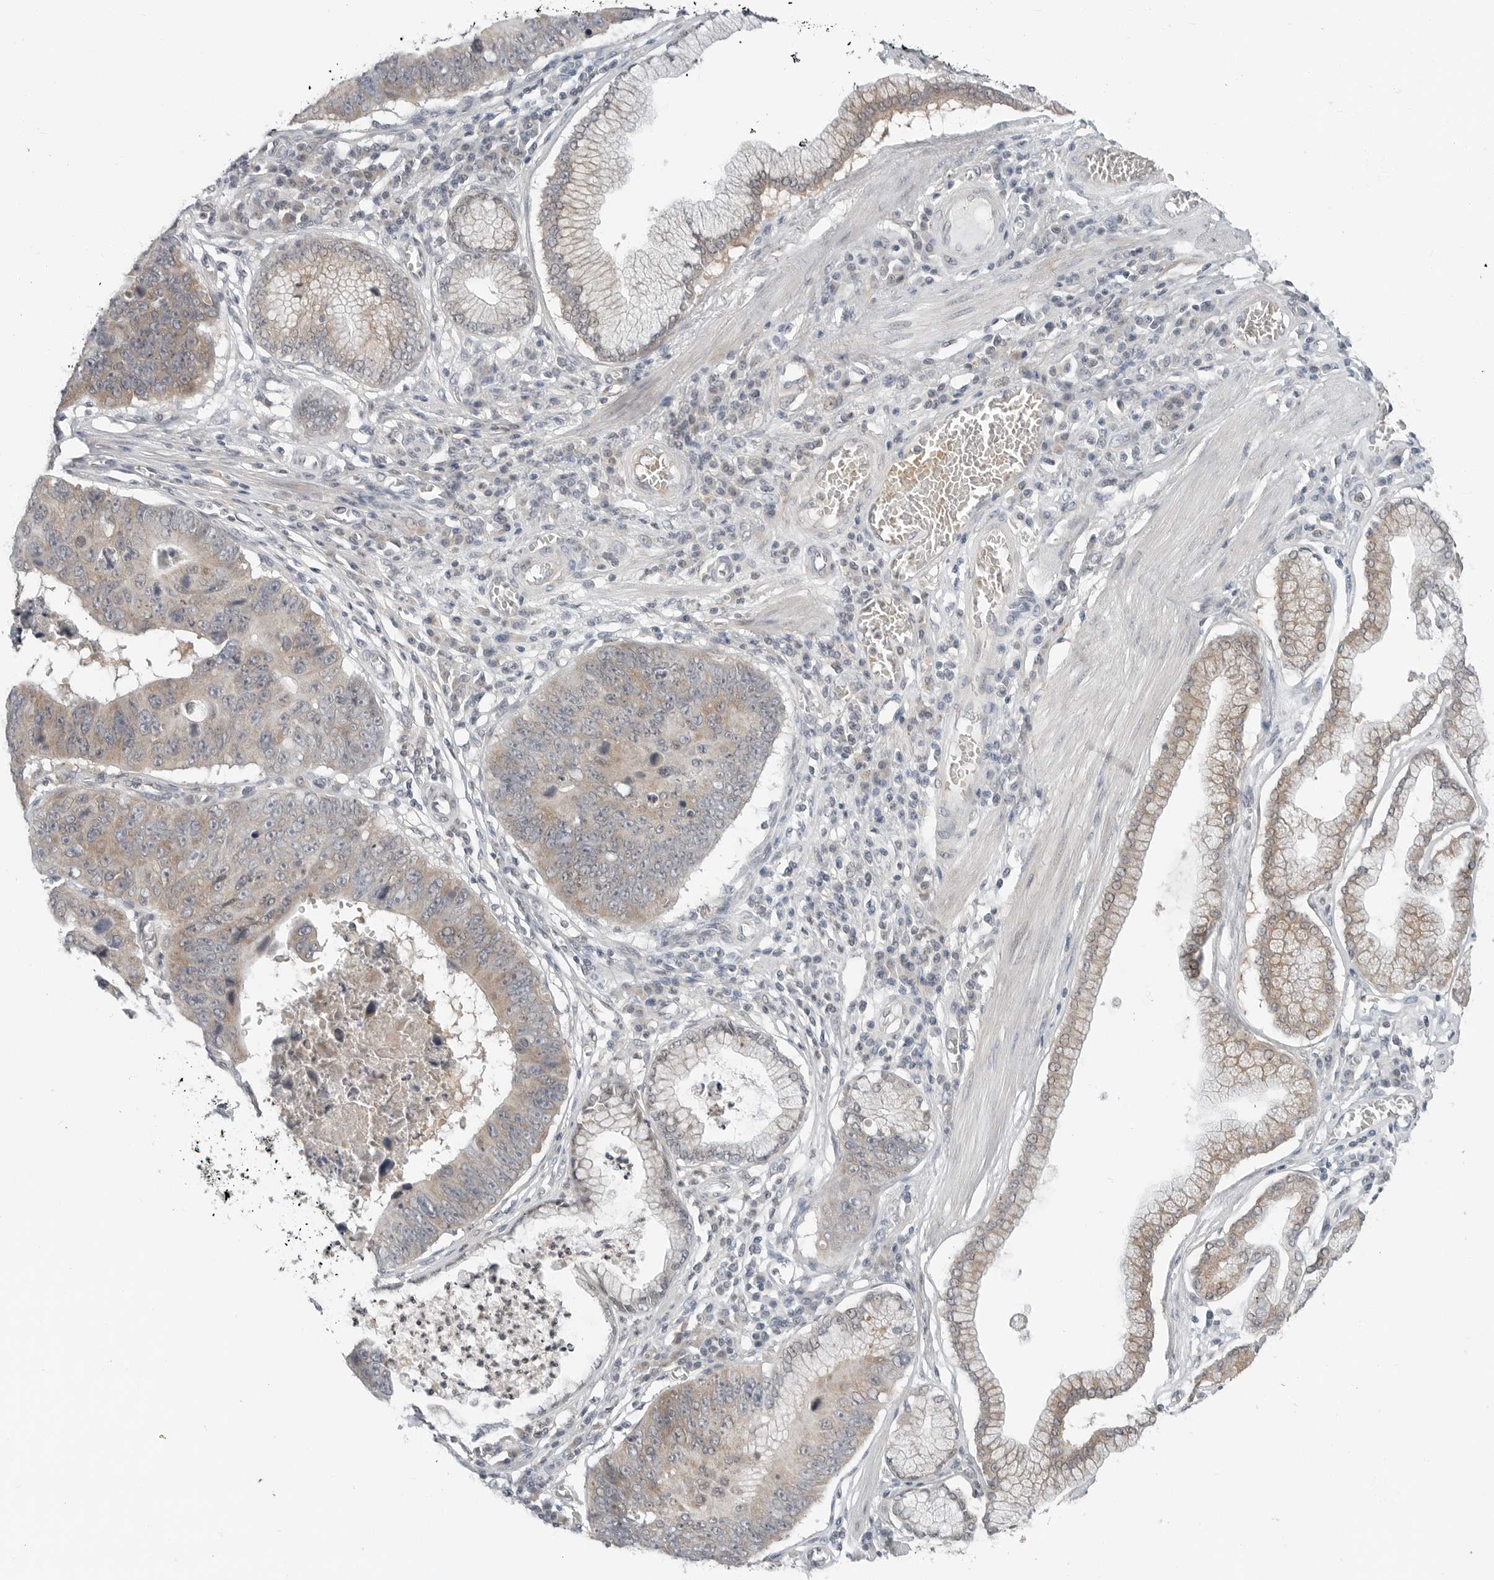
{"staining": {"intensity": "moderate", "quantity": "25%-75%", "location": "cytoplasmic/membranous"}, "tissue": "stomach cancer", "cell_type": "Tumor cells", "image_type": "cancer", "snomed": [{"axis": "morphology", "description": "Adenocarcinoma, NOS"}, {"axis": "topography", "description": "Stomach"}], "caption": "This micrograph displays immunohistochemistry staining of human stomach adenocarcinoma, with medium moderate cytoplasmic/membranous expression in about 25%-75% of tumor cells.", "gene": "FCRLB", "patient": {"sex": "male", "age": 59}}